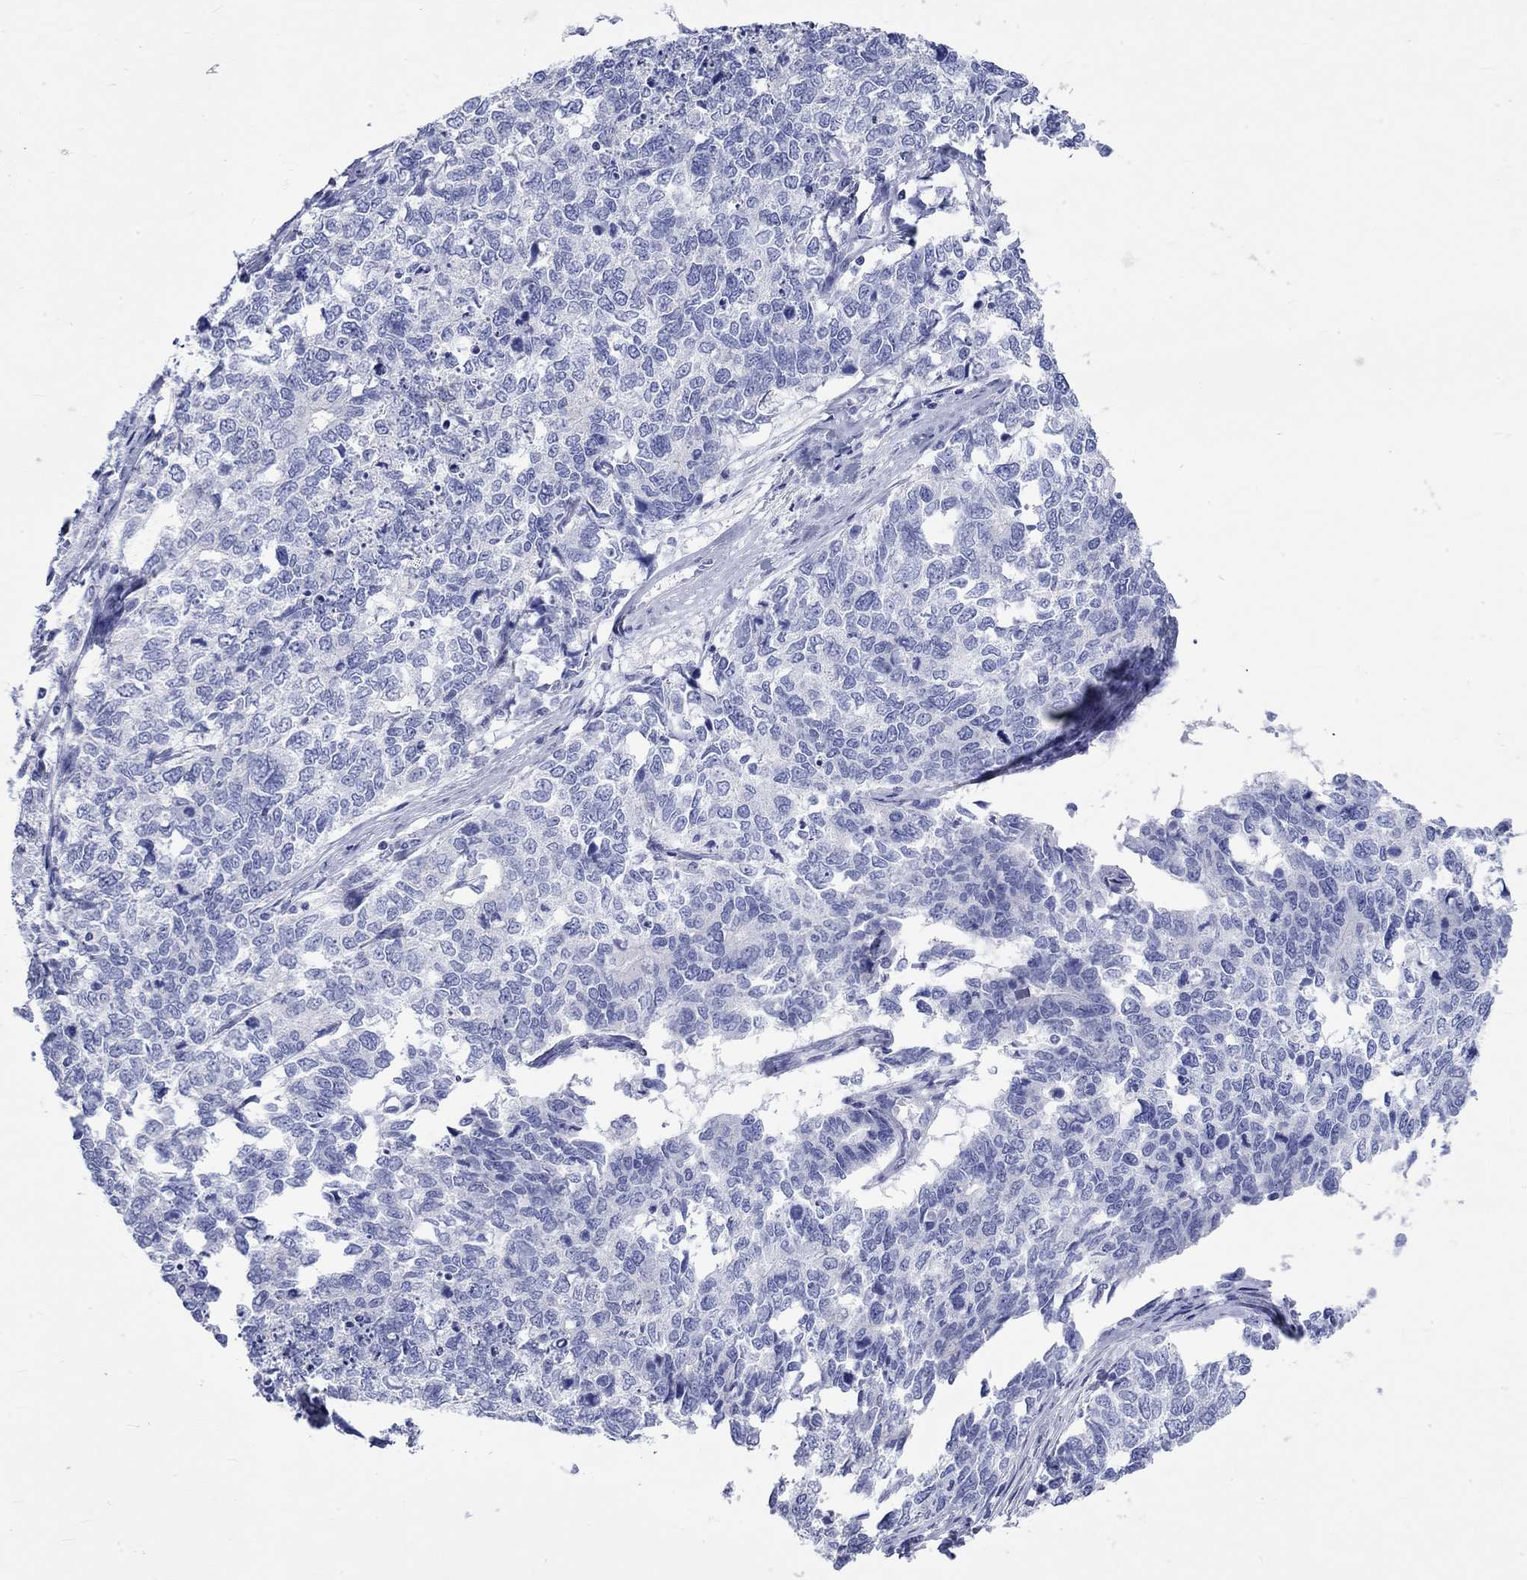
{"staining": {"intensity": "negative", "quantity": "none", "location": "none"}, "tissue": "cervical cancer", "cell_type": "Tumor cells", "image_type": "cancer", "snomed": [{"axis": "morphology", "description": "Squamous cell carcinoma, NOS"}, {"axis": "topography", "description": "Cervix"}], "caption": "This is an IHC image of cervical squamous cell carcinoma. There is no positivity in tumor cells.", "gene": "SPATA9", "patient": {"sex": "female", "age": 63}}